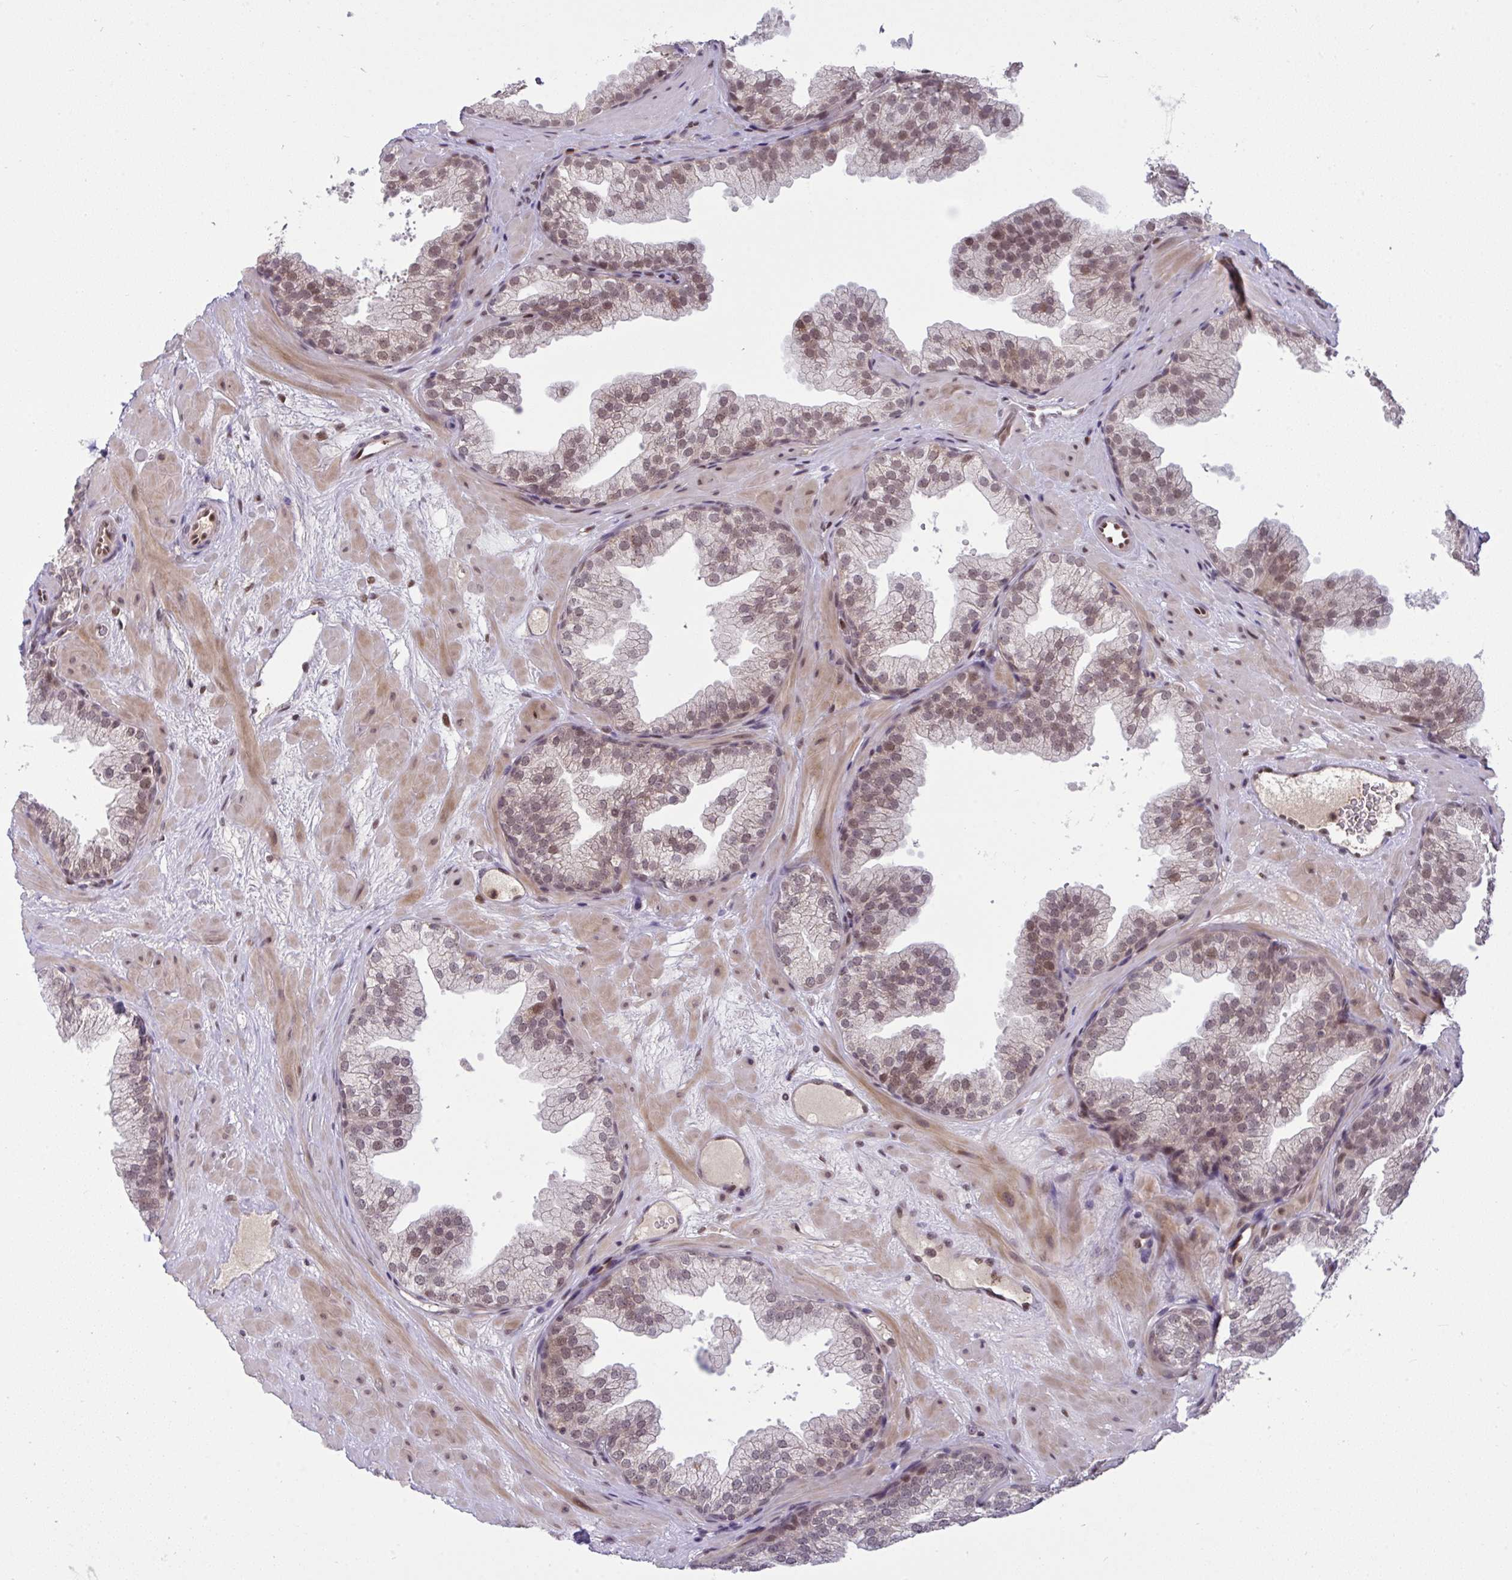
{"staining": {"intensity": "moderate", "quantity": "25%-75%", "location": "nuclear"}, "tissue": "prostate", "cell_type": "Glandular cells", "image_type": "normal", "snomed": [{"axis": "morphology", "description": "Normal tissue, NOS"}, {"axis": "topography", "description": "Prostate"}], "caption": "Immunohistochemistry (DAB (3,3'-diaminobenzidine)) staining of unremarkable human prostate shows moderate nuclear protein positivity in approximately 25%-75% of glandular cells. The protein is stained brown, and the nuclei are stained in blue (DAB (3,3'-diaminobenzidine) IHC with brightfield microscopy, high magnification).", "gene": "KLF2", "patient": {"sex": "male", "age": 37}}